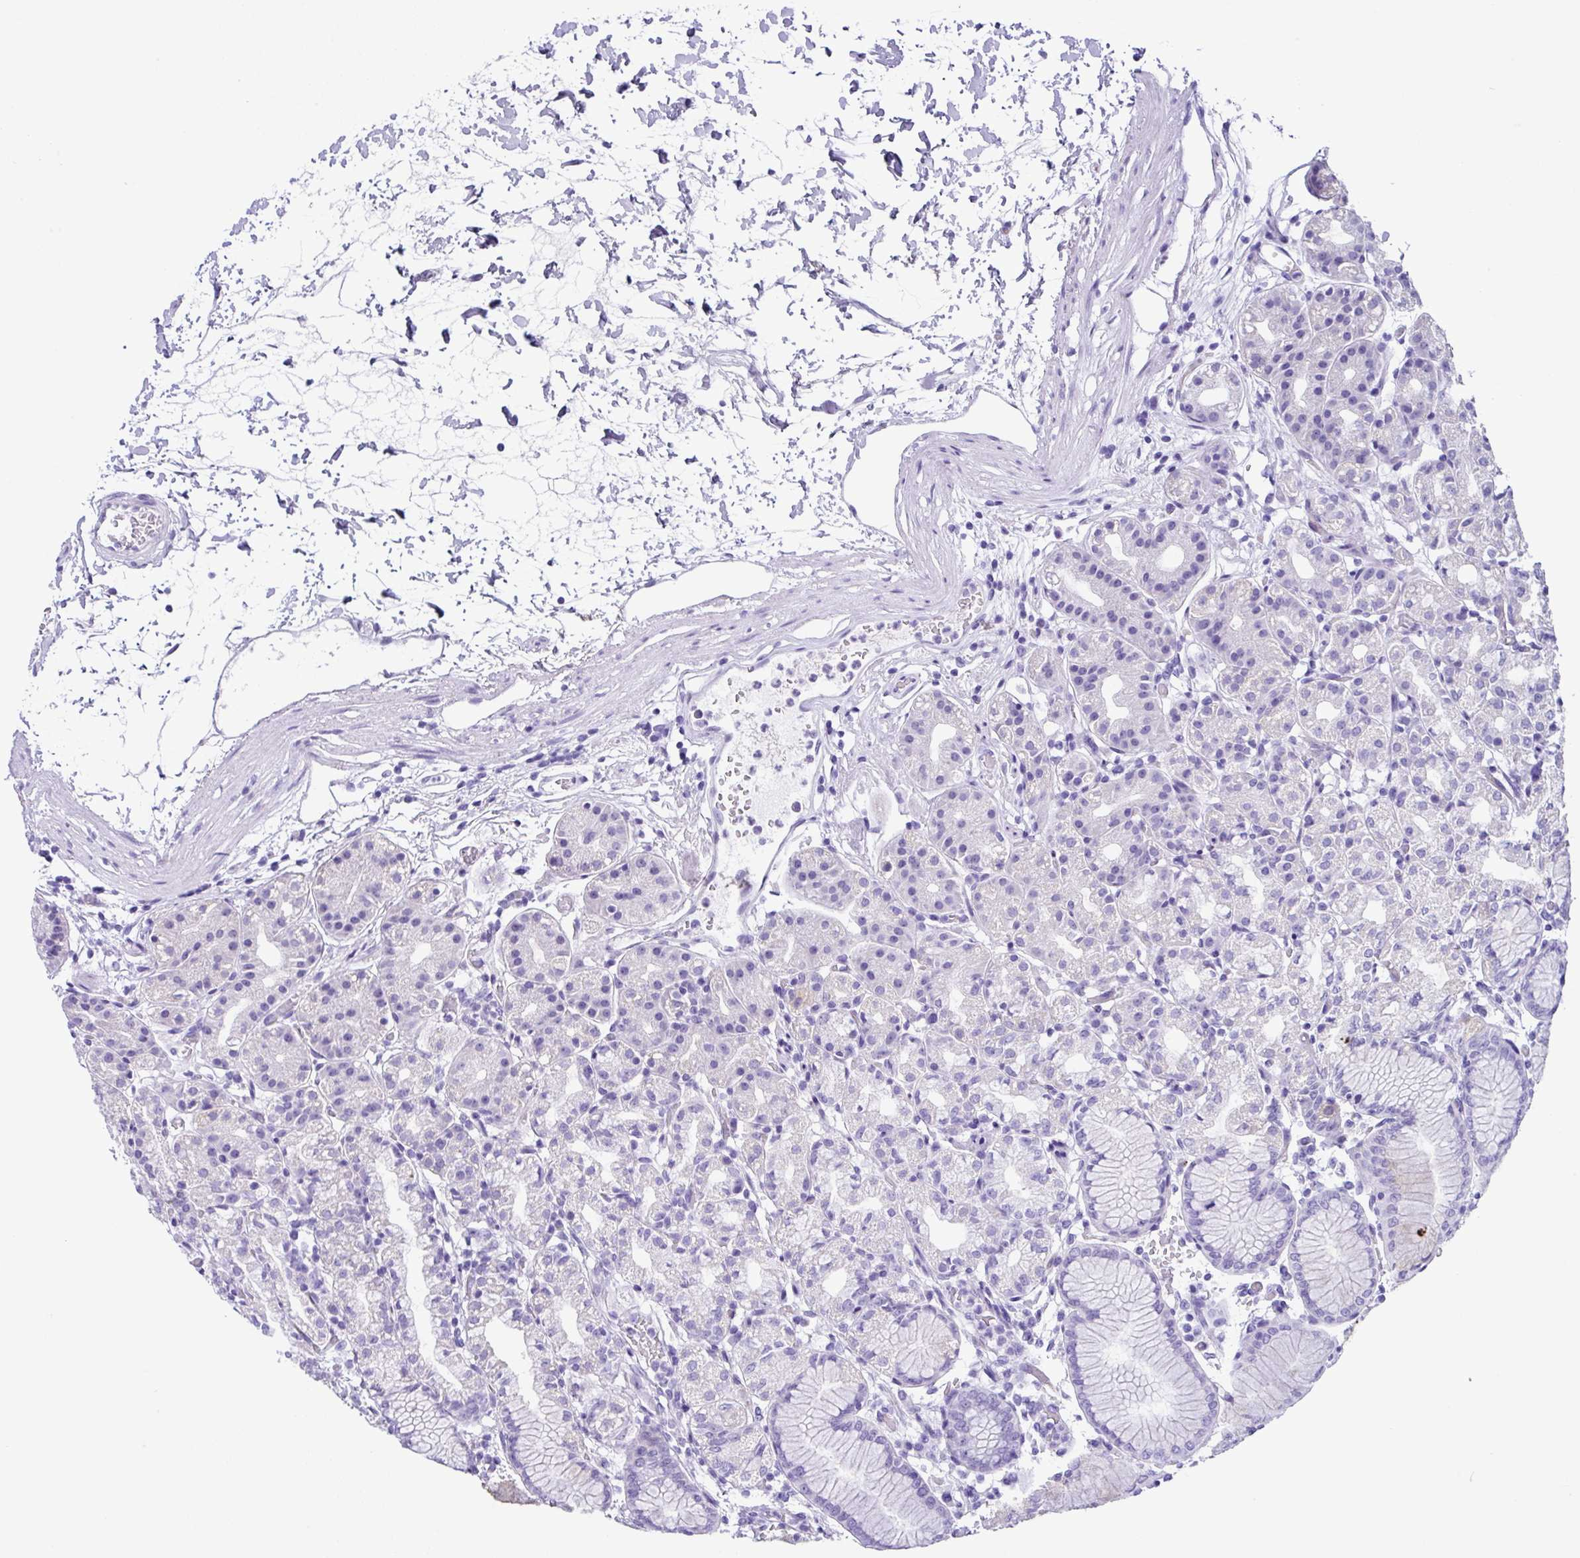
{"staining": {"intensity": "negative", "quantity": "none", "location": "none"}, "tissue": "stomach", "cell_type": "Glandular cells", "image_type": "normal", "snomed": [{"axis": "morphology", "description": "Normal tissue, NOS"}, {"axis": "topography", "description": "Stomach"}], "caption": "IHC photomicrograph of unremarkable stomach: stomach stained with DAB displays no significant protein positivity in glandular cells.", "gene": "ZG16", "patient": {"sex": "female", "age": 57}}